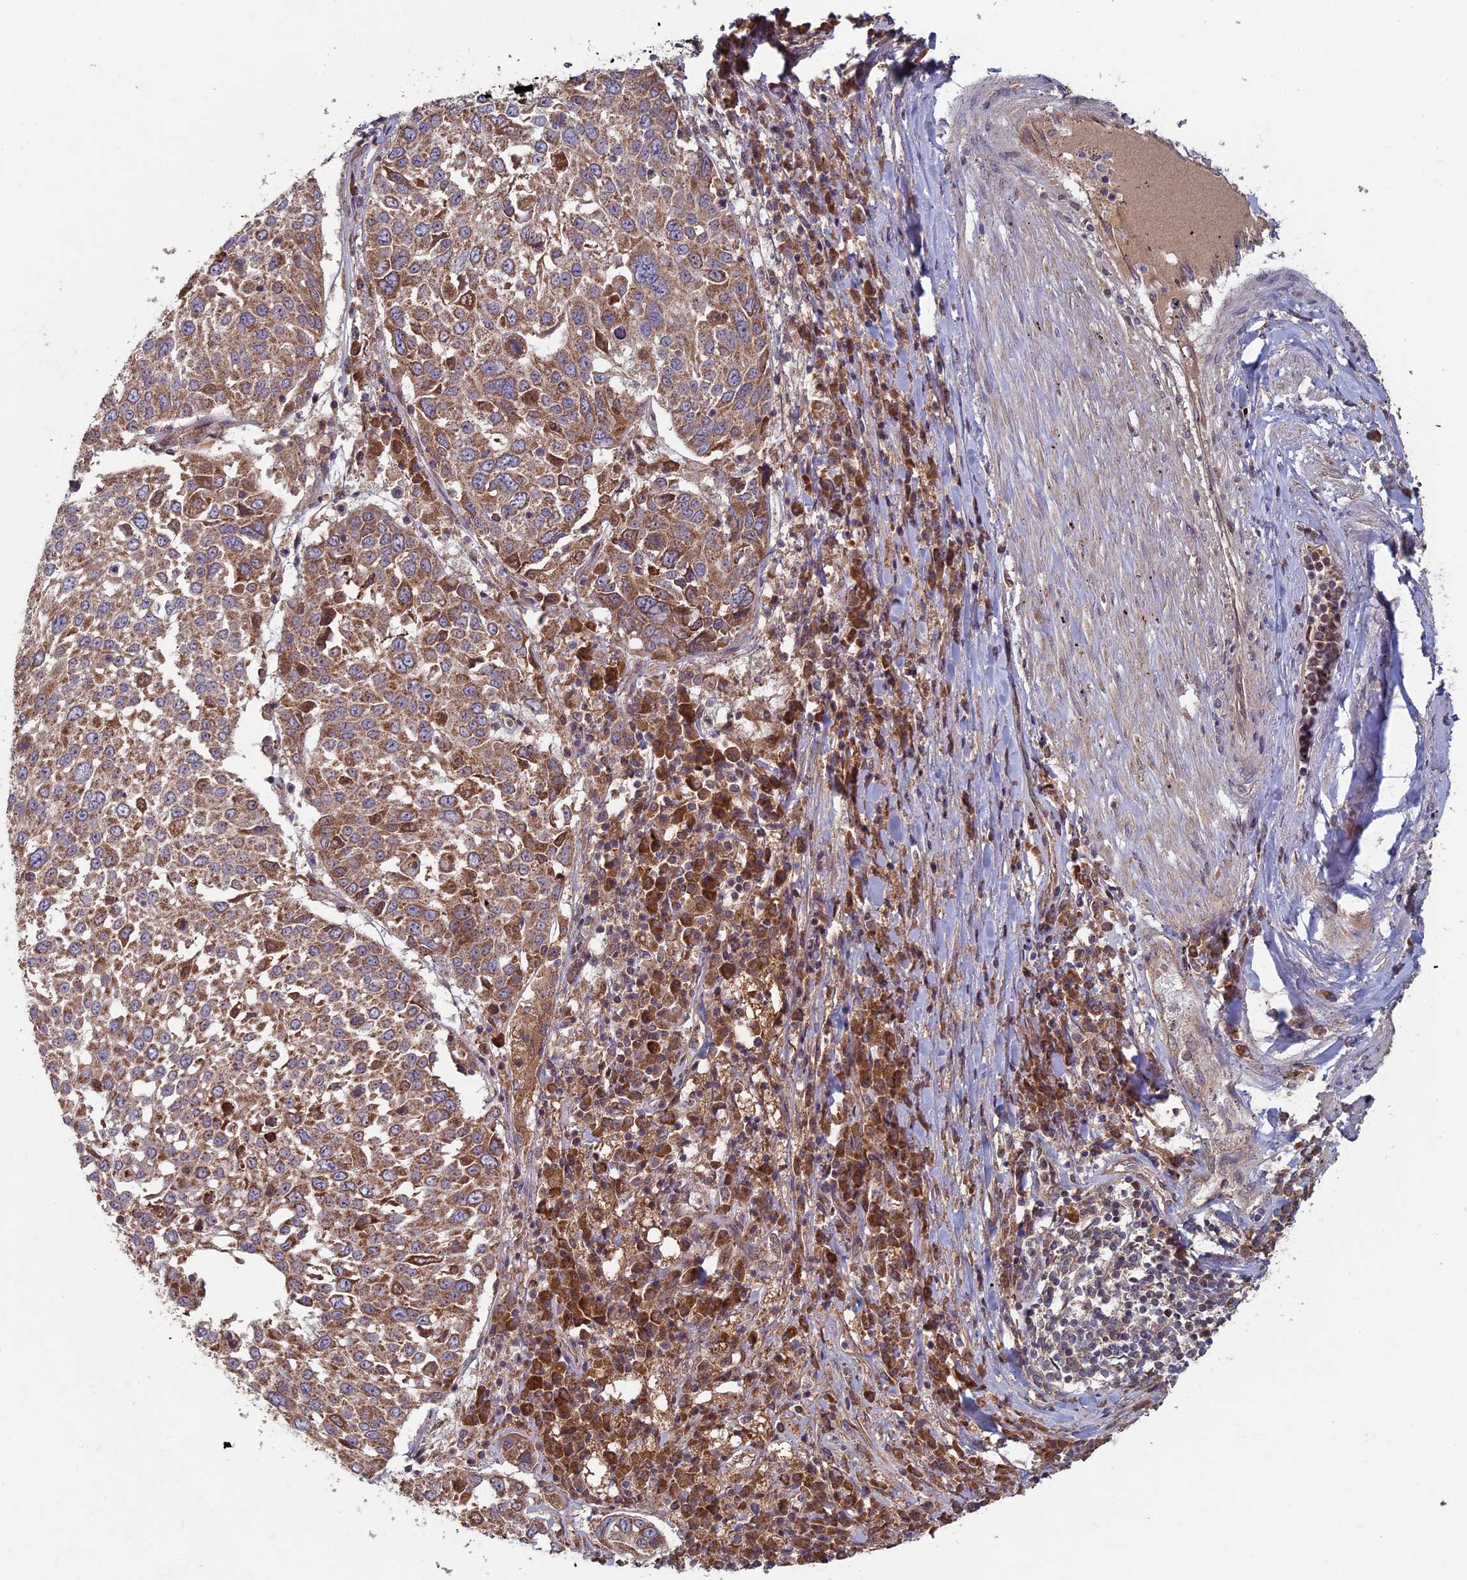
{"staining": {"intensity": "moderate", "quantity": ">75%", "location": "cytoplasmic/membranous"}, "tissue": "lung cancer", "cell_type": "Tumor cells", "image_type": "cancer", "snomed": [{"axis": "morphology", "description": "Squamous cell carcinoma, NOS"}, {"axis": "topography", "description": "Lung"}], "caption": "Brown immunohistochemical staining in lung cancer (squamous cell carcinoma) shows moderate cytoplasmic/membranous positivity in approximately >75% of tumor cells.", "gene": "RCCD1", "patient": {"sex": "male", "age": 65}}